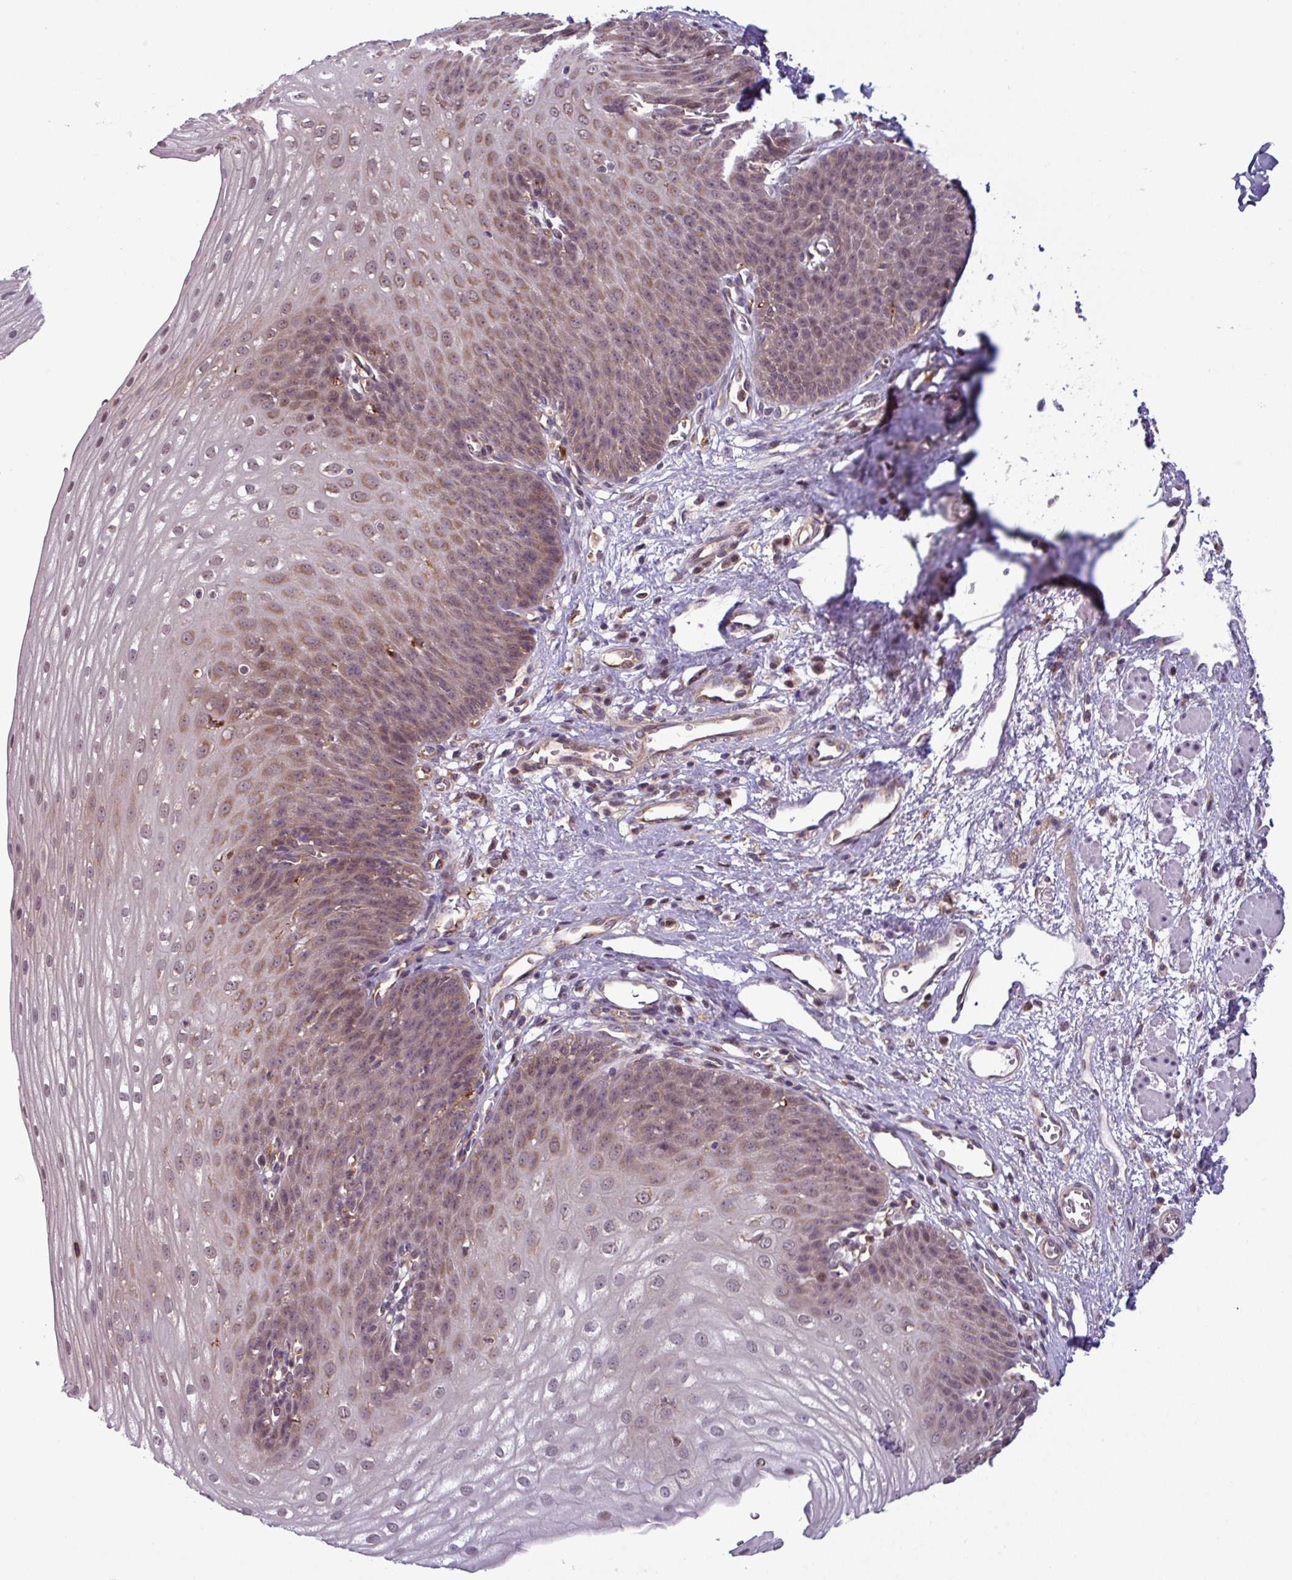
{"staining": {"intensity": "moderate", "quantity": ">75%", "location": "cytoplasmic/membranous"}, "tissue": "esophagus", "cell_type": "Squamous epithelial cells", "image_type": "normal", "snomed": [{"axis": "morphology", "description": "Normal tissue, NOS"}, {"axis": "topography", "description": "Esophagus"}], "caption": "Squamous epithelial cells reveal medium levels of moderate cytoplasmic/membranous positivity in about >75% of cells in normal human esophagus. (IHC, brightfield microscopy, high magnification).", "gene": "NPFFR1", "patient": {"sex": "male", "age": 71}}